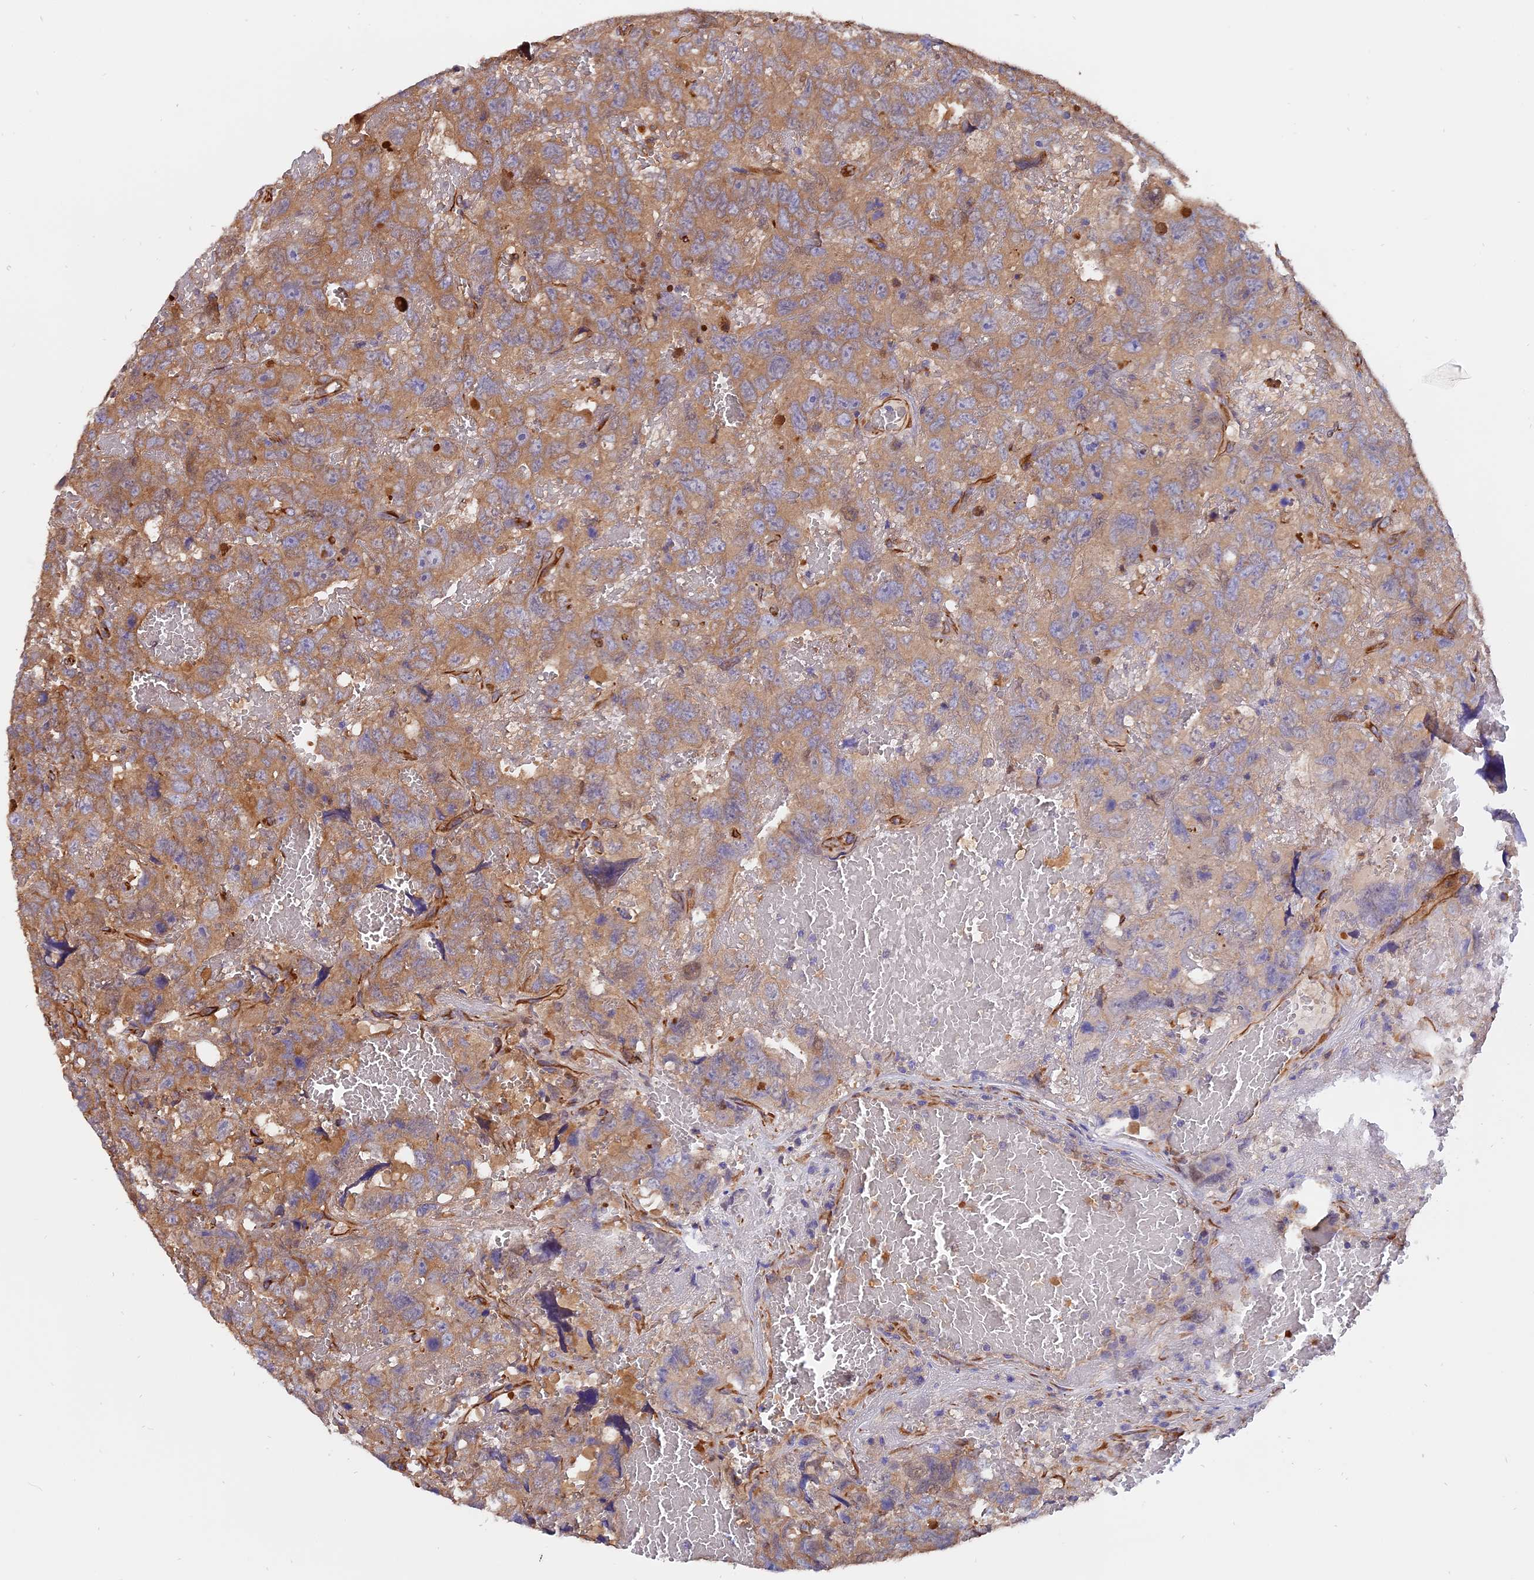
{"staining": {"intensity": "moderate", "quantity": ">75%", "location": "cytoplasmic/membranous"}, "tissue": "testis cancer", "cell_type": "Tumor cells", "image_type": "cancer", "snomed": [{"axis": "morphology", "description": "Carcinoma, Embryonal, NOS"}, {"axis": "topography", "description": "Testis"}], "caption": "This is a histology image of immunohistochemistry staining of embryonal carcinoma (testis), which shows moderate expression in the cytoplasmic/membranous of tumor cells.", "gene": "FAM118B", "patient": {"sex": "male", "age": 45}}